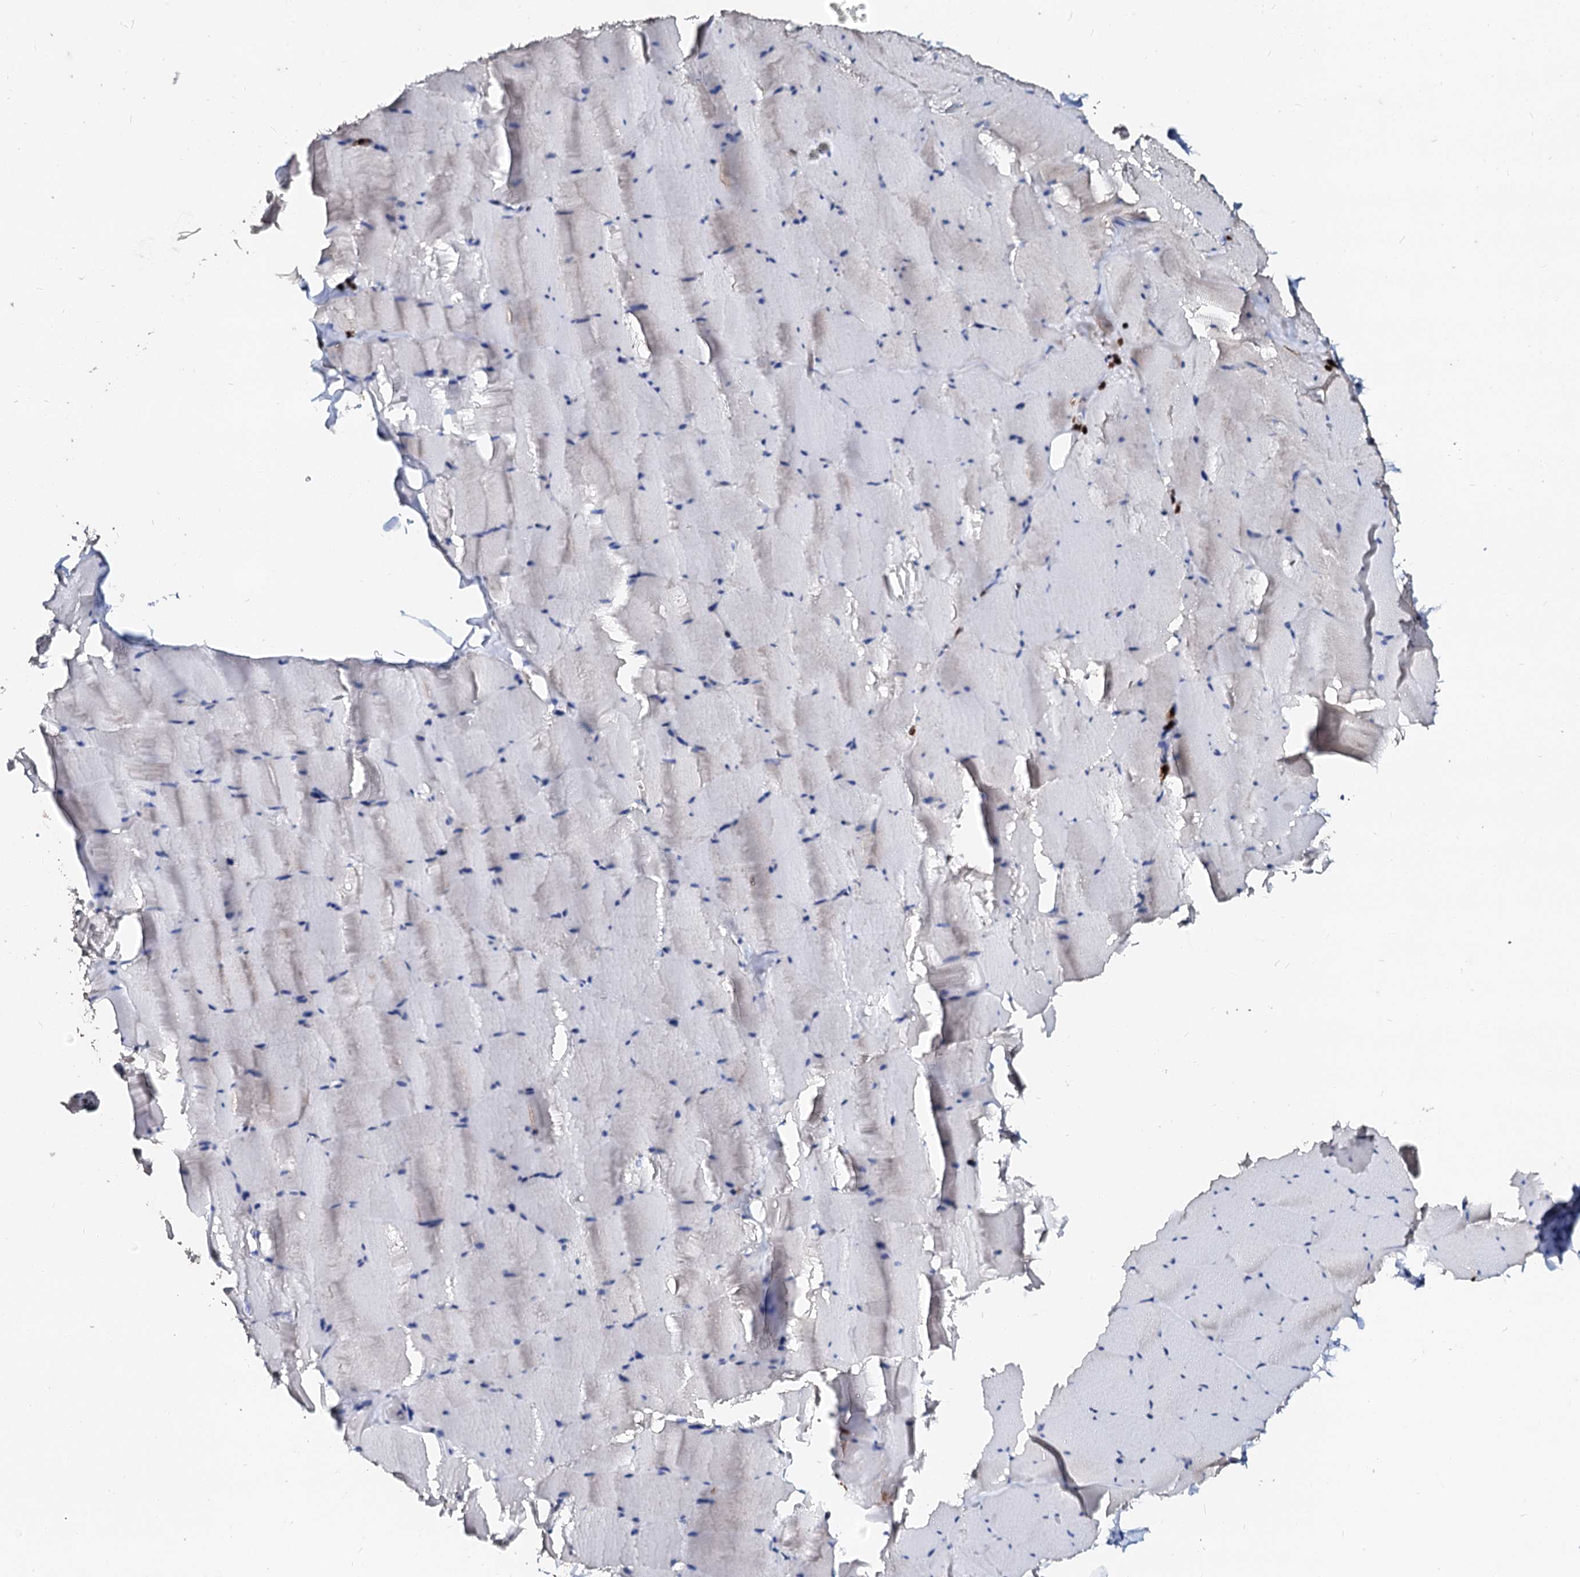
{"staining": {"intensity": "negative", "quantity": "none", "location": "none"}, "tissue": "skeletal muscle", "cell_type": "Myocytes", "image_type": "normal", "snomed": [{"axis": "morphology", "description": "Normal tissue, NOS"}, {"axis": "topography", "description": "Skeletal muscle"}], "caption": "Protein analysis of benign skeletal muscle exhibits no significant staining in myocytes.", "gene": "RAB27A", "patient": {"sex": "male", "age": 62}}